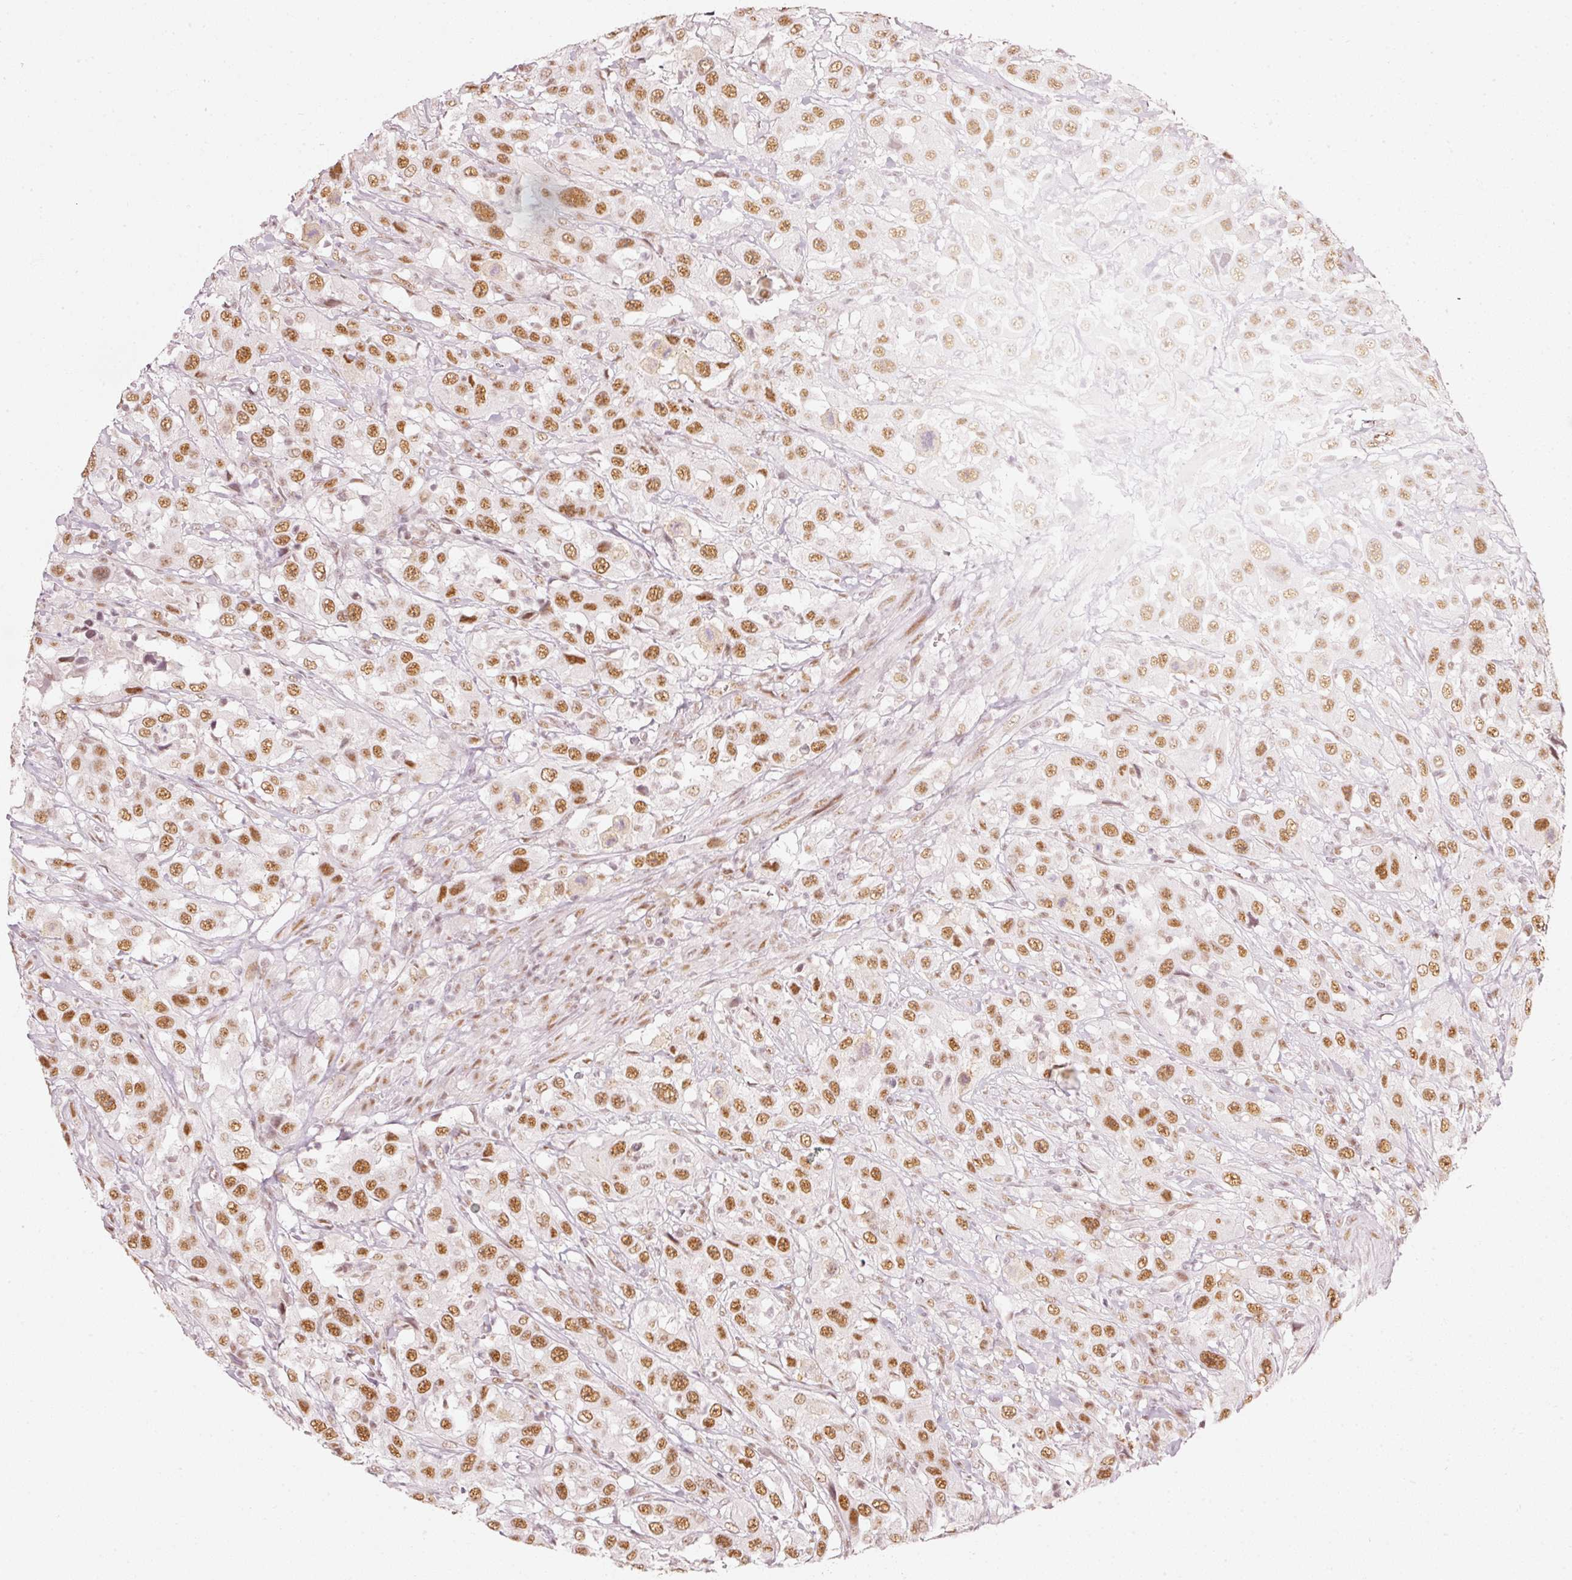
{"staining": {"intensity": "moderate", "quantity": ">75%", "location": "nuclear"}, "tissue": "urothelial cancer", "cell_type": "Tumor cells", "image_type": "cancer", "snomed": [{"axis": "morphology", "description": "Urothelial carcinoma, High grade"}, {"axis": "topography", "description": "Urinary bladder"}], "caption": "Urothelial cancer stained with IHC demonstrates moderate nuclear expression in about >75% of tumor cells. The protein of interest is shown in brown color, while the nuclei are stained blue.", "gene": "PPP1R10", "patient": {"sex": "male", "age": 61}}